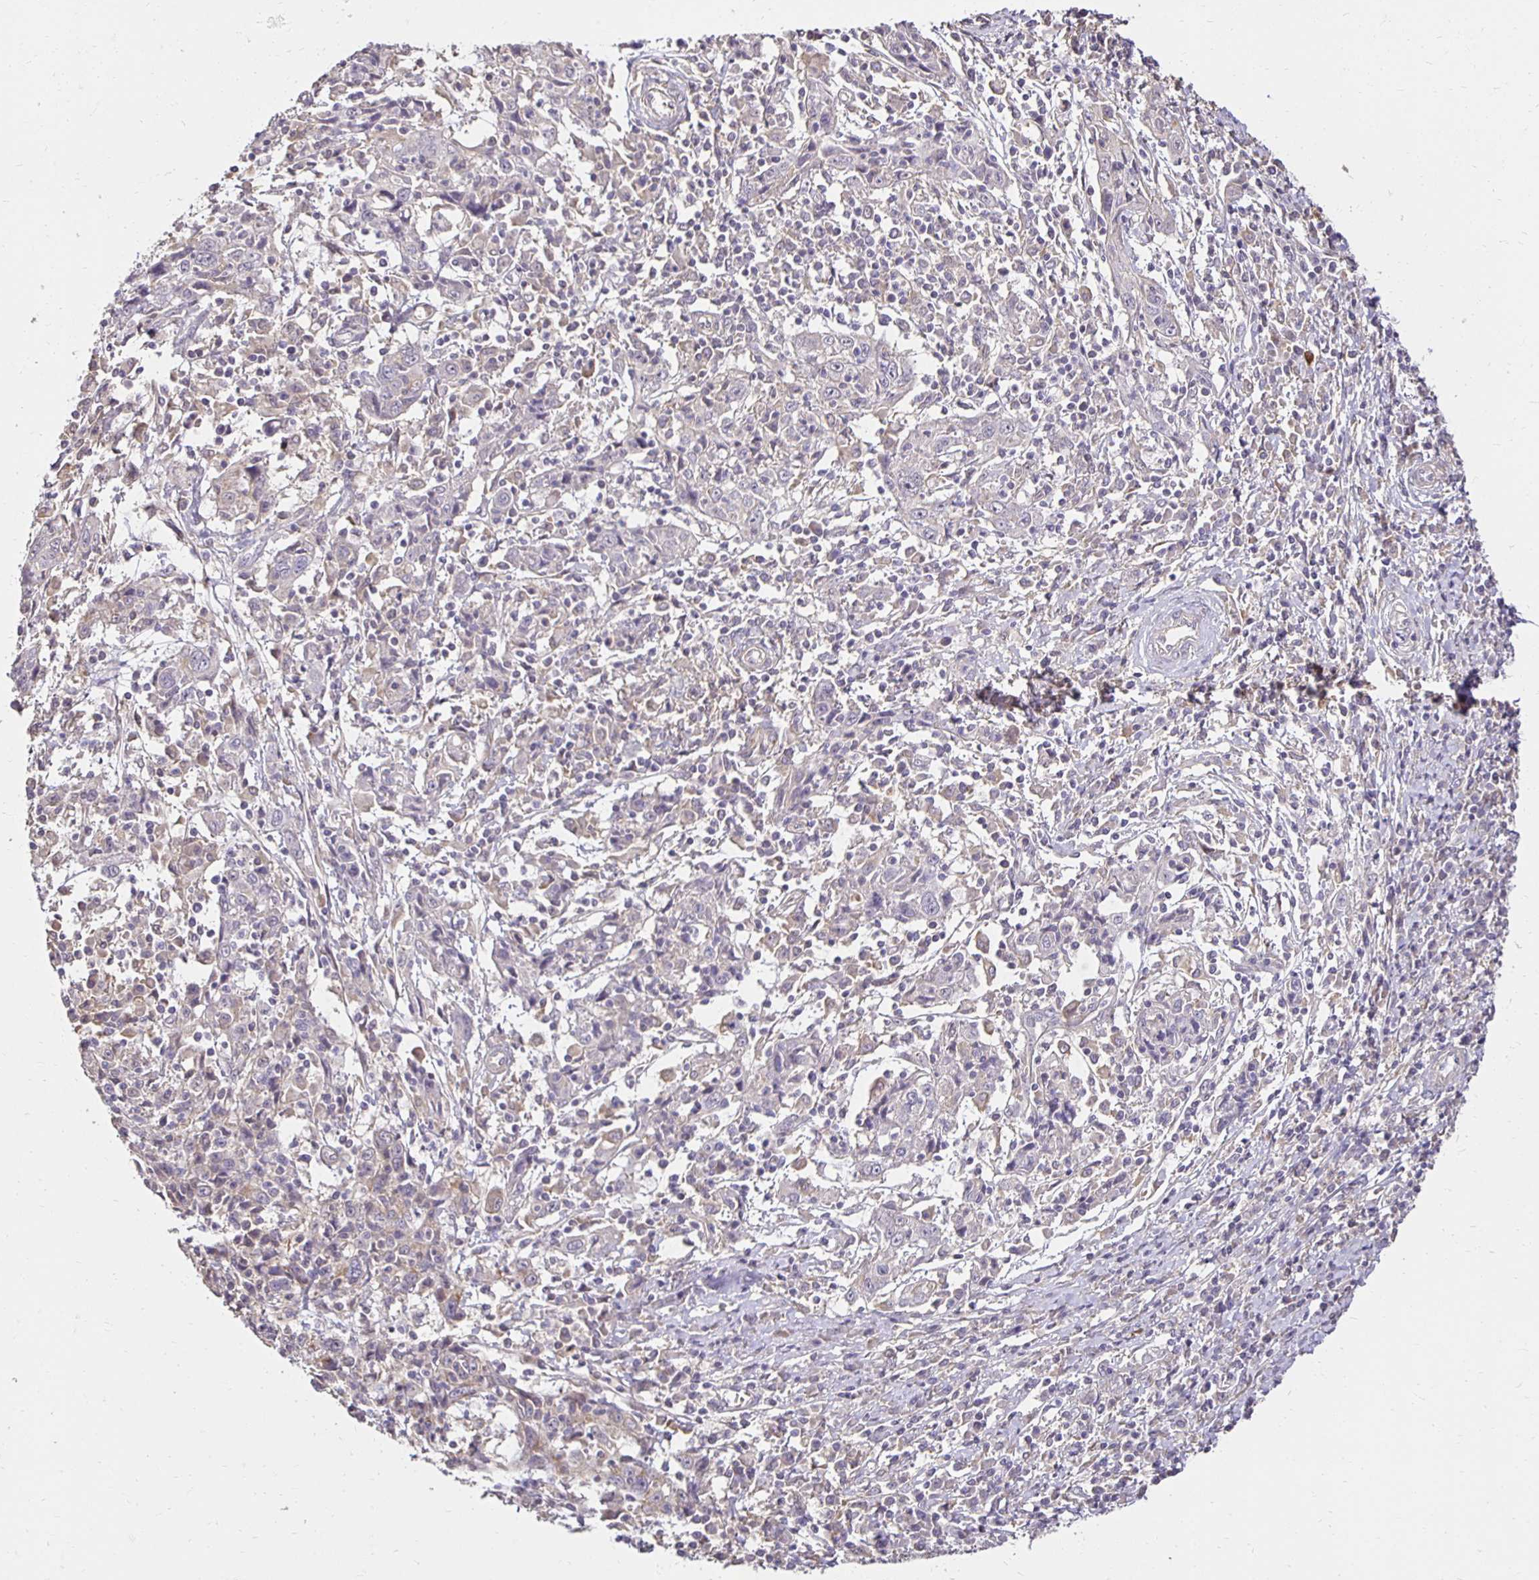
{"staining": {"intensity": "negative", "quantity": "none", "location": "none"}, "tissue": "cervical cancer", "cell_type": "Tumor cells", "image_type": "cancer", "snomed": [{"axis": "morphology", "description": "Squamous cell carcinoma, NOS"}, {"axis": "topography", "description": "Cervix"}], "caption": "High power microscopy histopathology image of an IHC photomicrograph of cervical cancer (squamous cell carcinoma), revealing no significant expression in tumor cells.", "gene": "PNPLA3", "patient": {"sex": "female", "age": 46}}